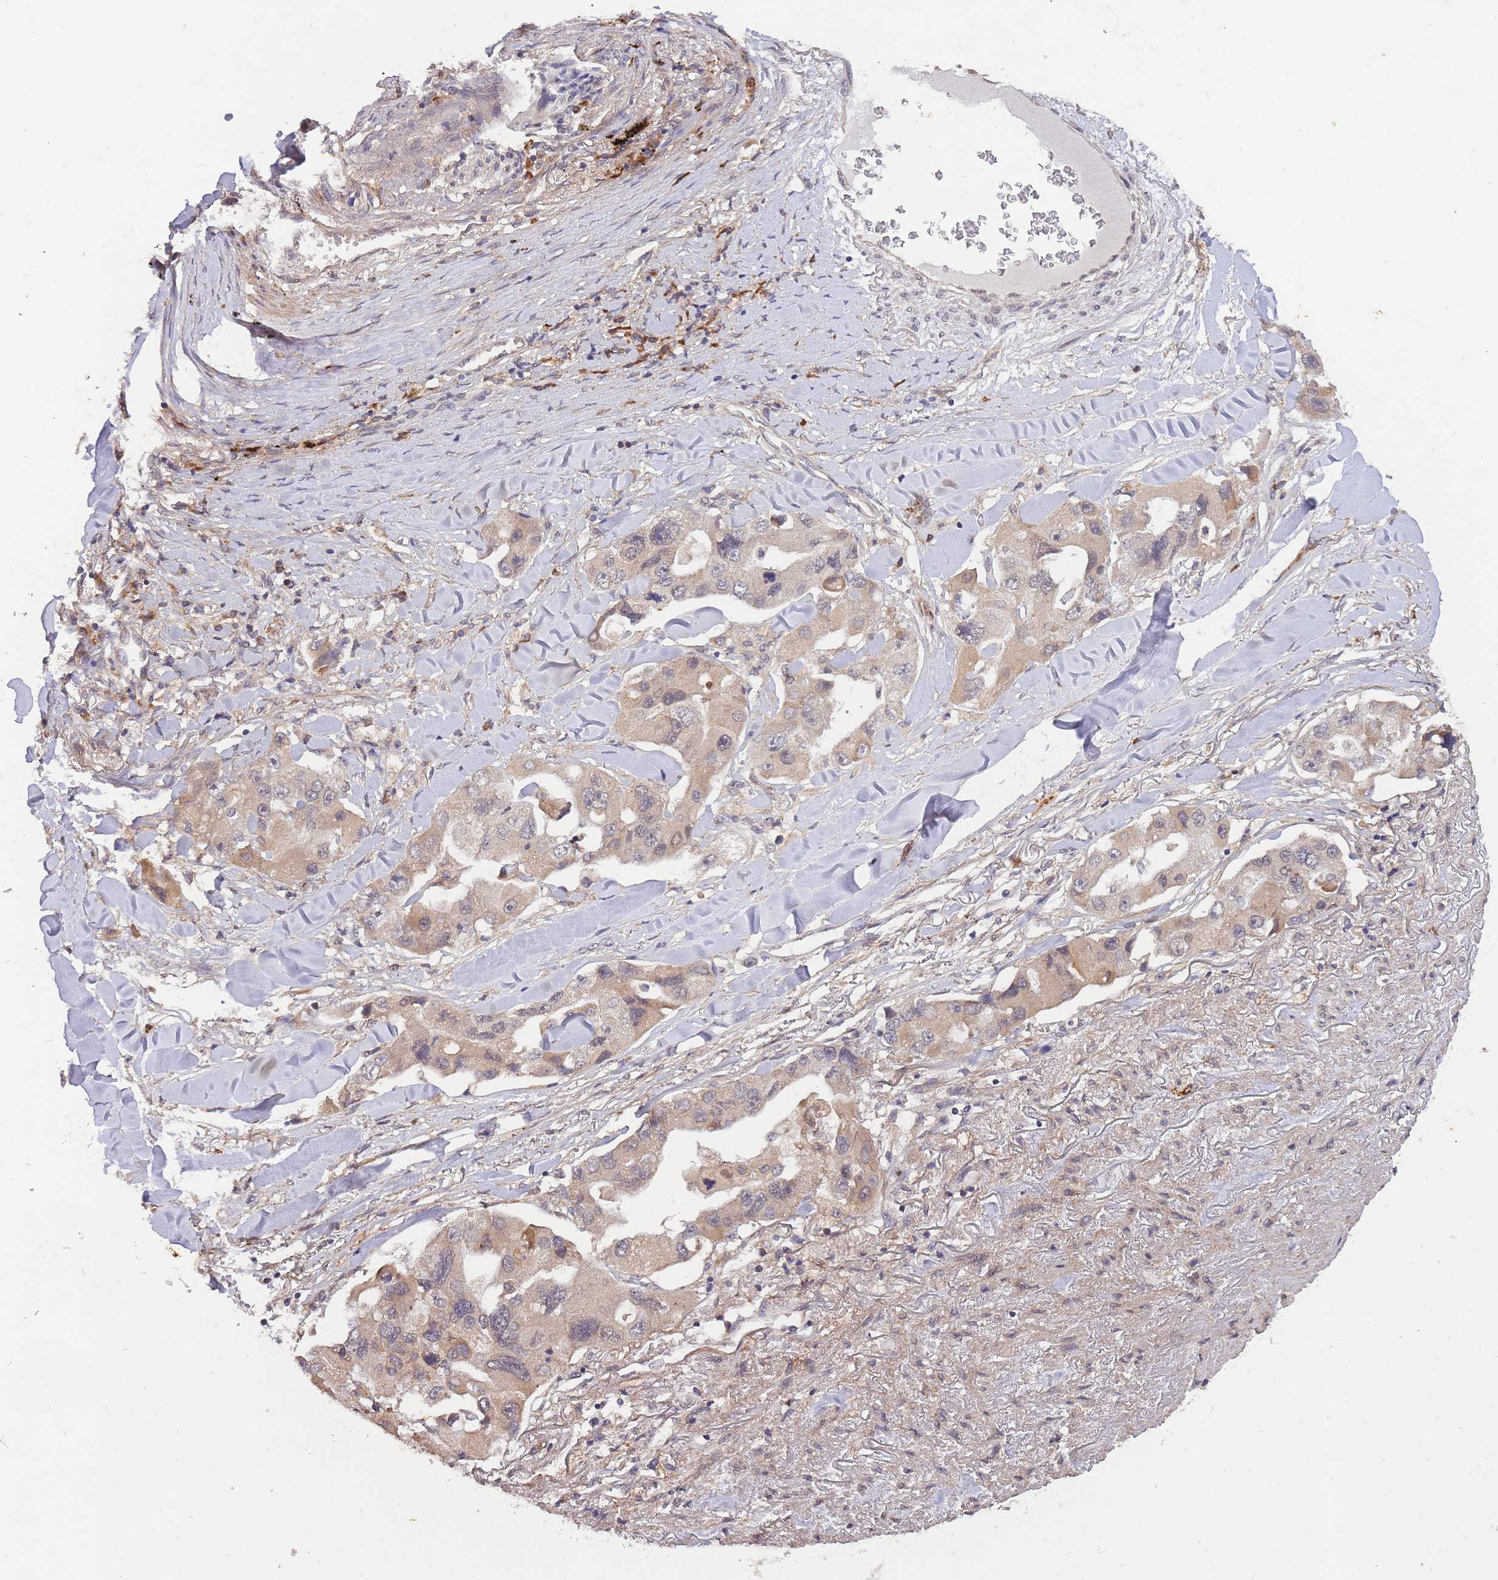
{"staining": {"intensity": "weak", "quantity": ">75%", "location": "cytoplasmic/membranous"}, "tissue": "lung cancer", "cell_type": "Tumor cells", "image_type": "cancer", "snomed": [{"axis": "morphology", "description": "Adenocarcinoma, NOS"}, {"axis": "topography", "description": "Lung"}], "caption": "Immunohistochemical staining of adenocarcinoma (lung) reveals low levels of weak cytoplasmic/membranous expression in approximately >75% of tumor cells.", "gene": "SMC6", "patient": {"sex": "female", "age": 54}}